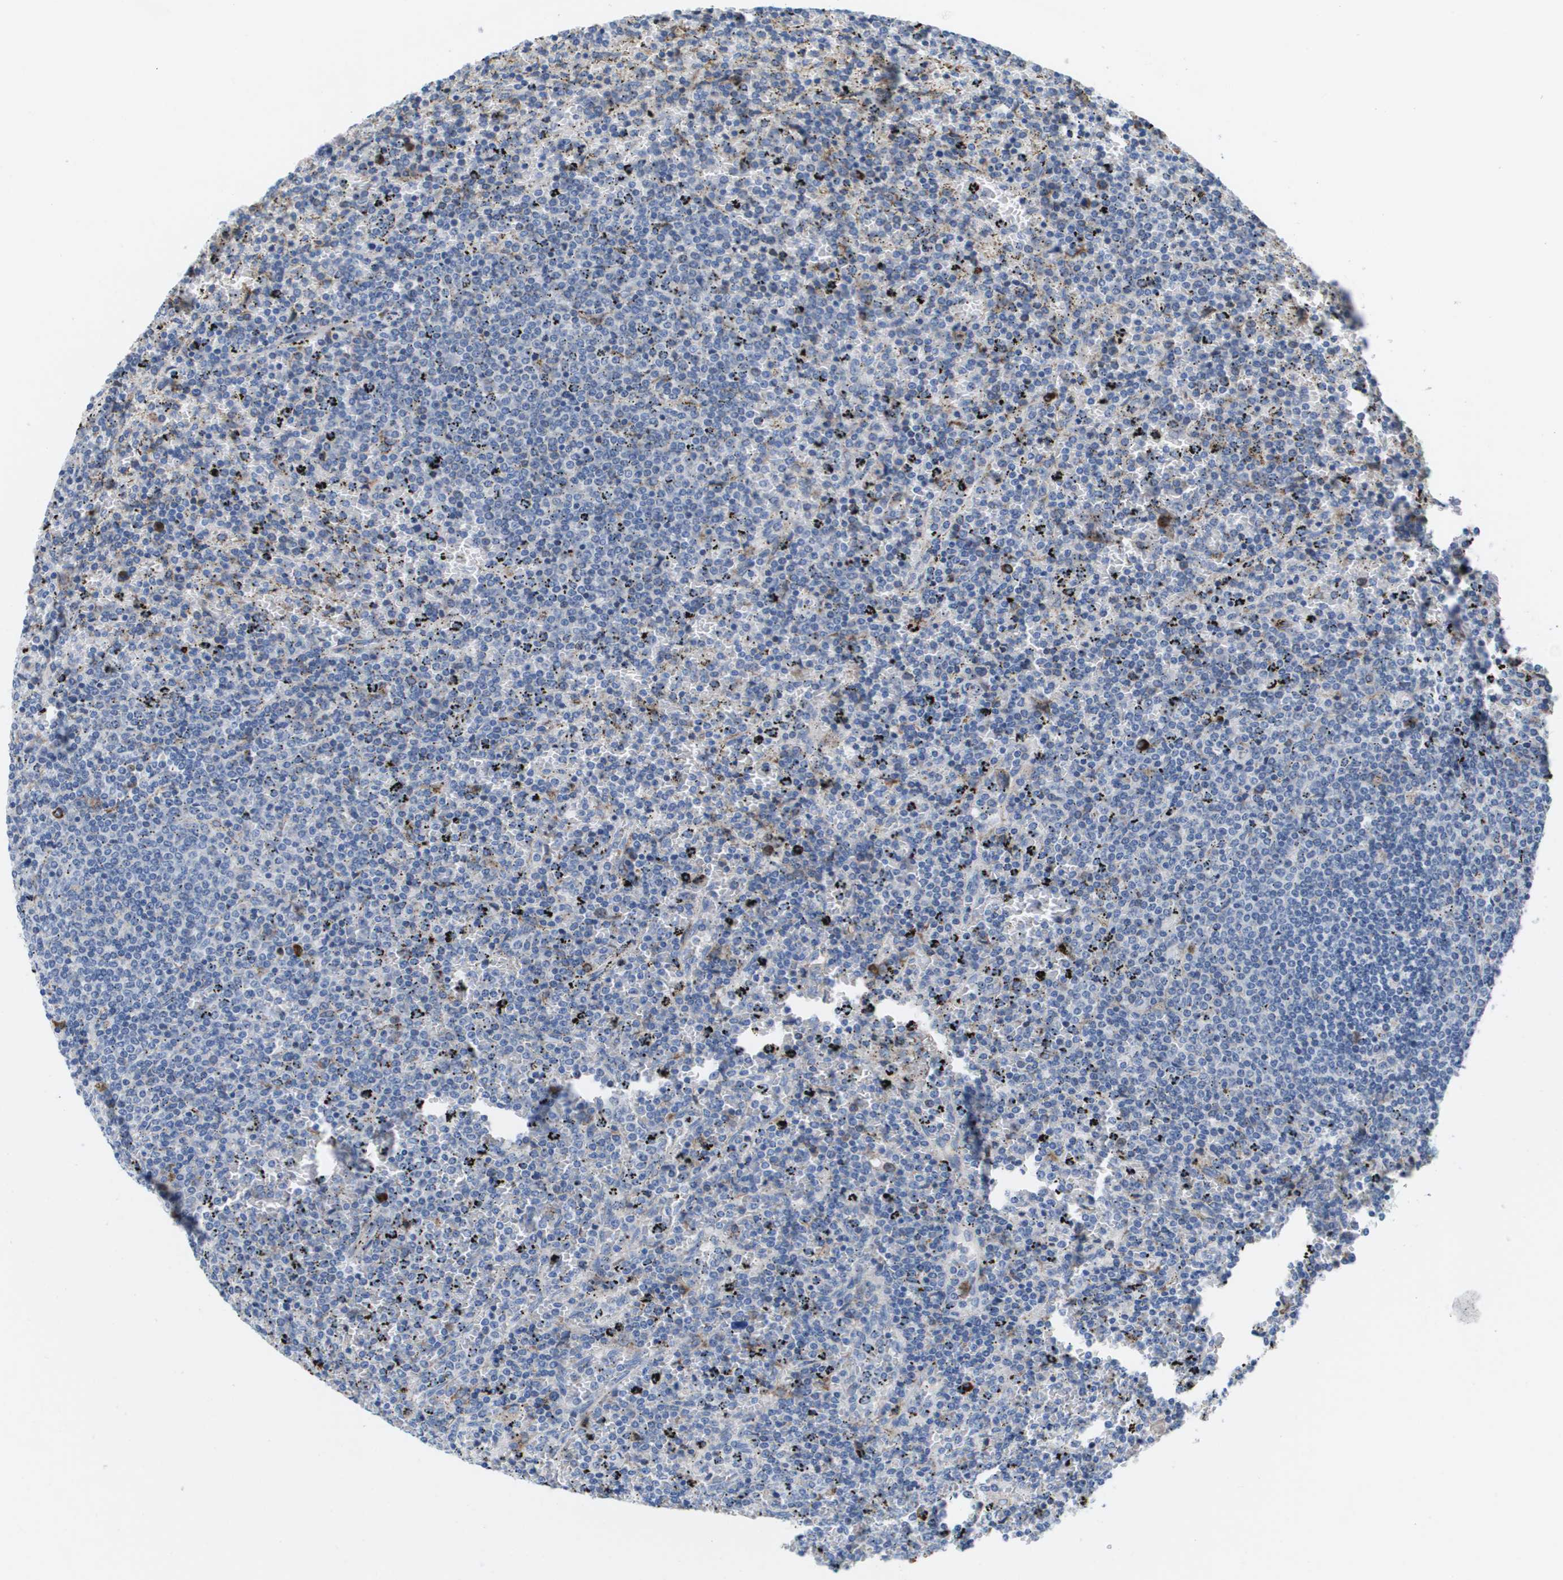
{"staining": {"intensity": "negative", "quantity": "none", "location": "none"}, "tissue": "lymphoma", "cell_type": "Tumor cells", "image_type": "cancer", "snomed": [{"axis": "morphology", "description": "Malignant lymphoma, non-Hodgkin's type, Low grade"}, {"axis": "topography", "description": "Spleen"}], "caption": "Lymphoma was stained to show a protein in brown. There is no significant staining in tumor cells.", "gene": "CD3G", "patient": {"sex": "female", "age": 77}}